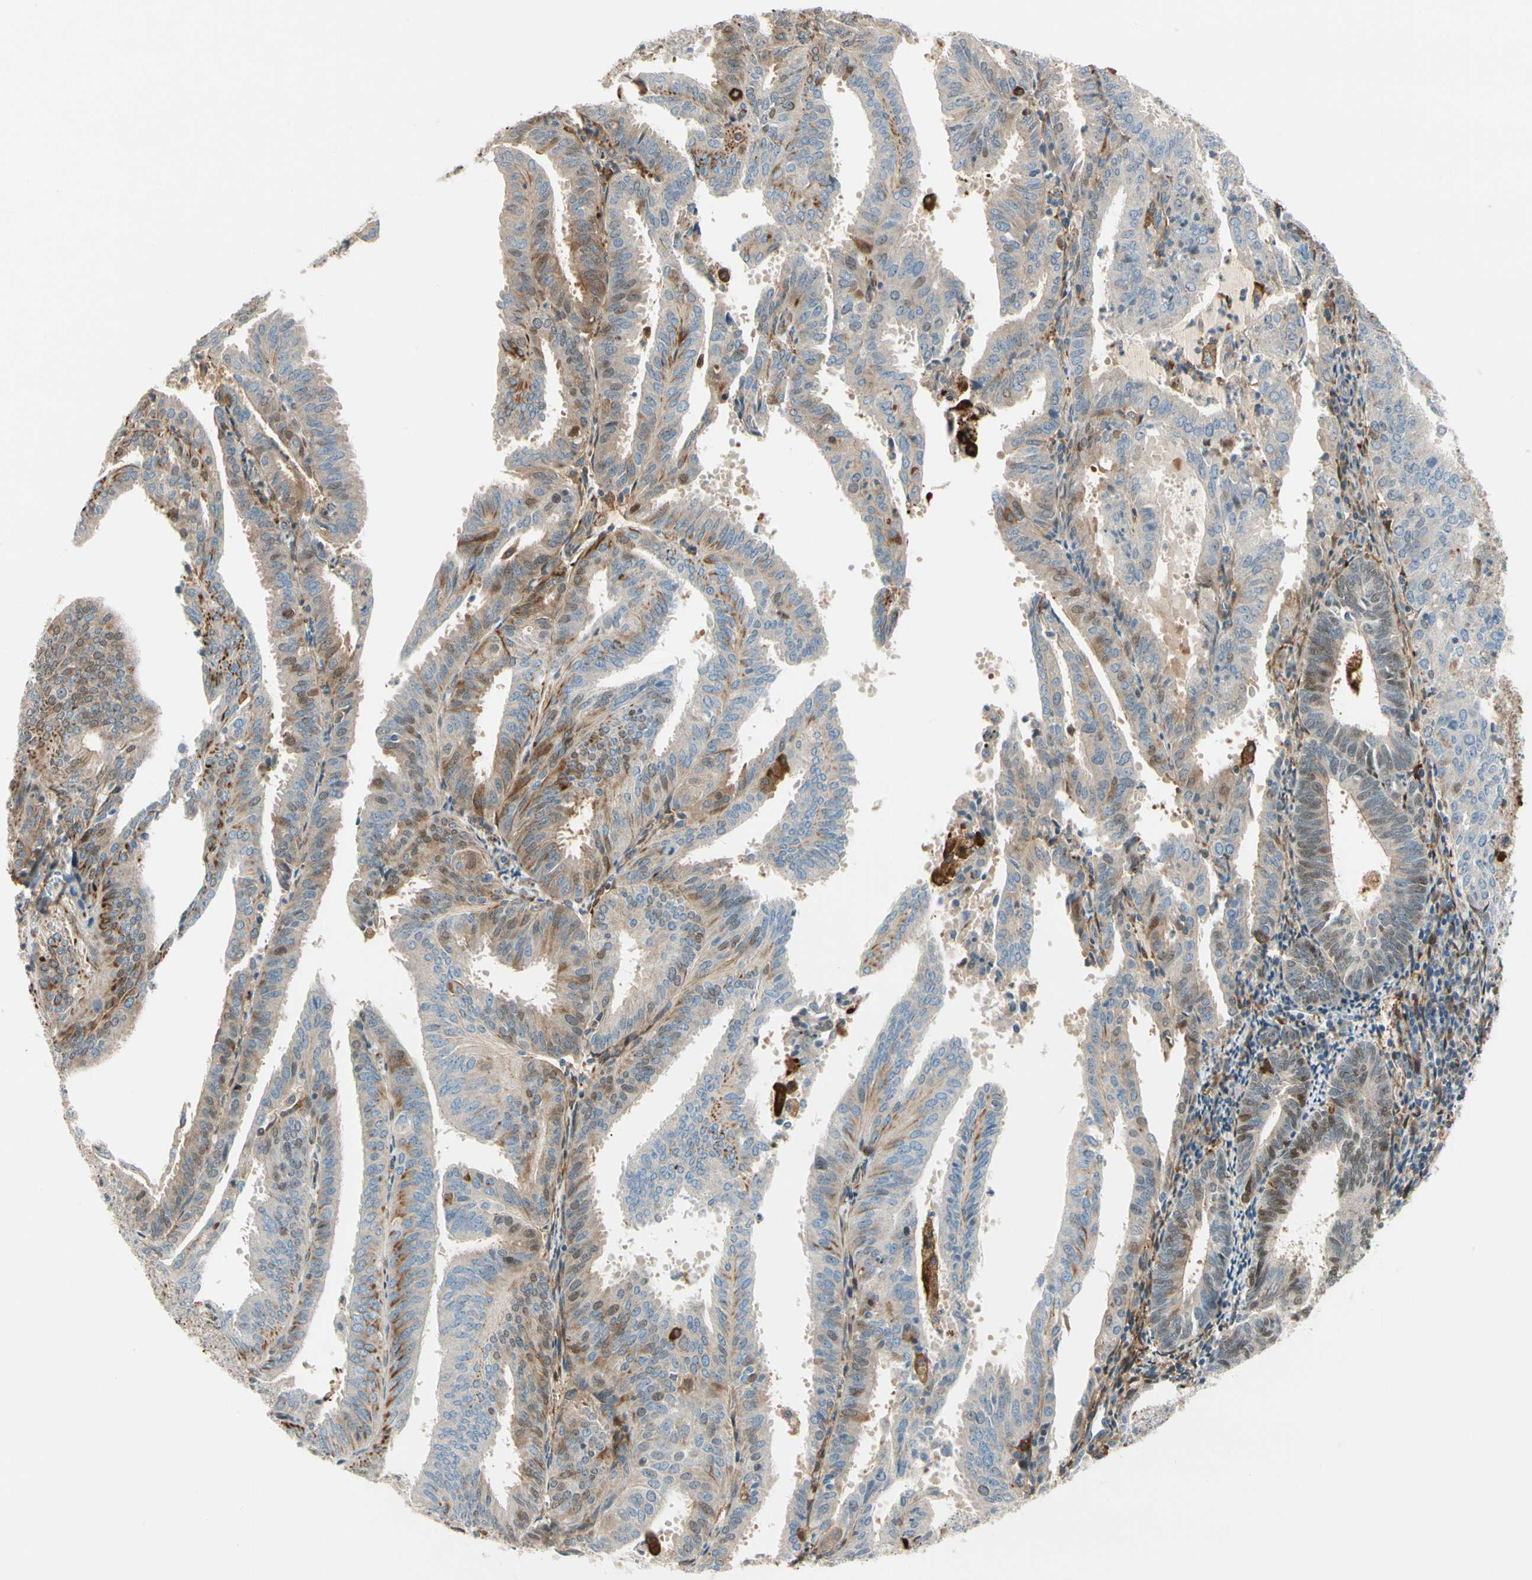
{"staining": {"intensity": "weak", "quantity": "25%-75%", "location": "cytoplasmic/membranous,nuclear"}, "tissue": "endometrial cancer", "cell_type": "Tumor cells", "image_type": "cancer", "snomed": [{"axis": "morphology", "description": "Adenocarcinoma, NOS"}, {"axis": "topography", "description": "Uterus"}], "caption": "Weak cytoplasmic/membranous and nuclear protein positivity is present in approximately 25%-75% of tumor cells in endometrial cancer.", "gene": "FTH1", "patient": {"sex": "female", "age": 60}}